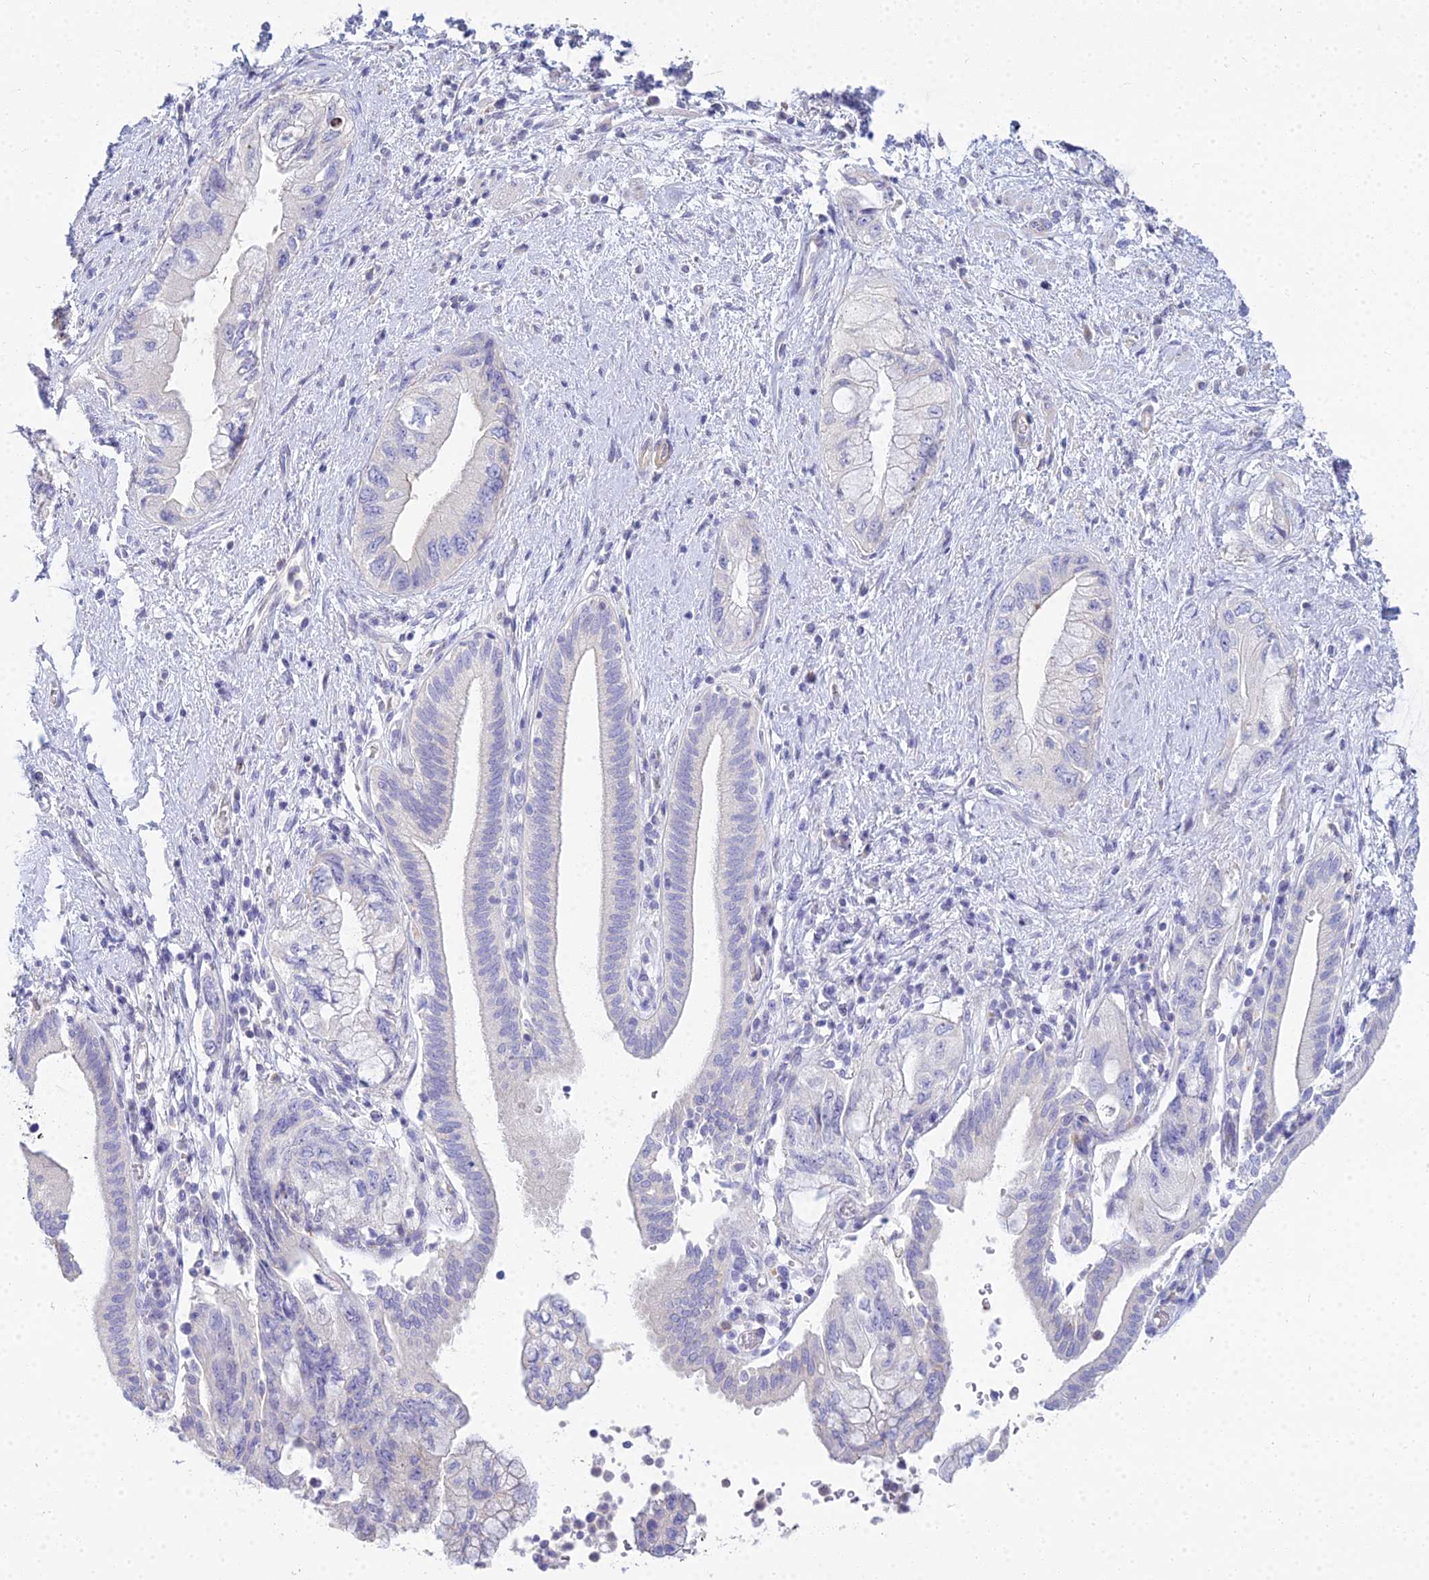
{"staining": {"intensity": "negative", "quantity": "none", "location": "none"}, "tissue": "pancreatic cancer", "cell_type": "Tumor cells", "image_type": "cancer", "snomed": [{"axis": "morphology", "description": "Adenocarcinoma, NOS"}, {"axis": "topography", "description": "Pancreas"}], "caption": "Immunohistochemistry (IHC) histopathology image of human pancreatic cancer stained for a protein (brown), which reveals no positivity in tumor cells.", "gene": "SMIM24", "patient": {"sex": "female", "age": 73}}